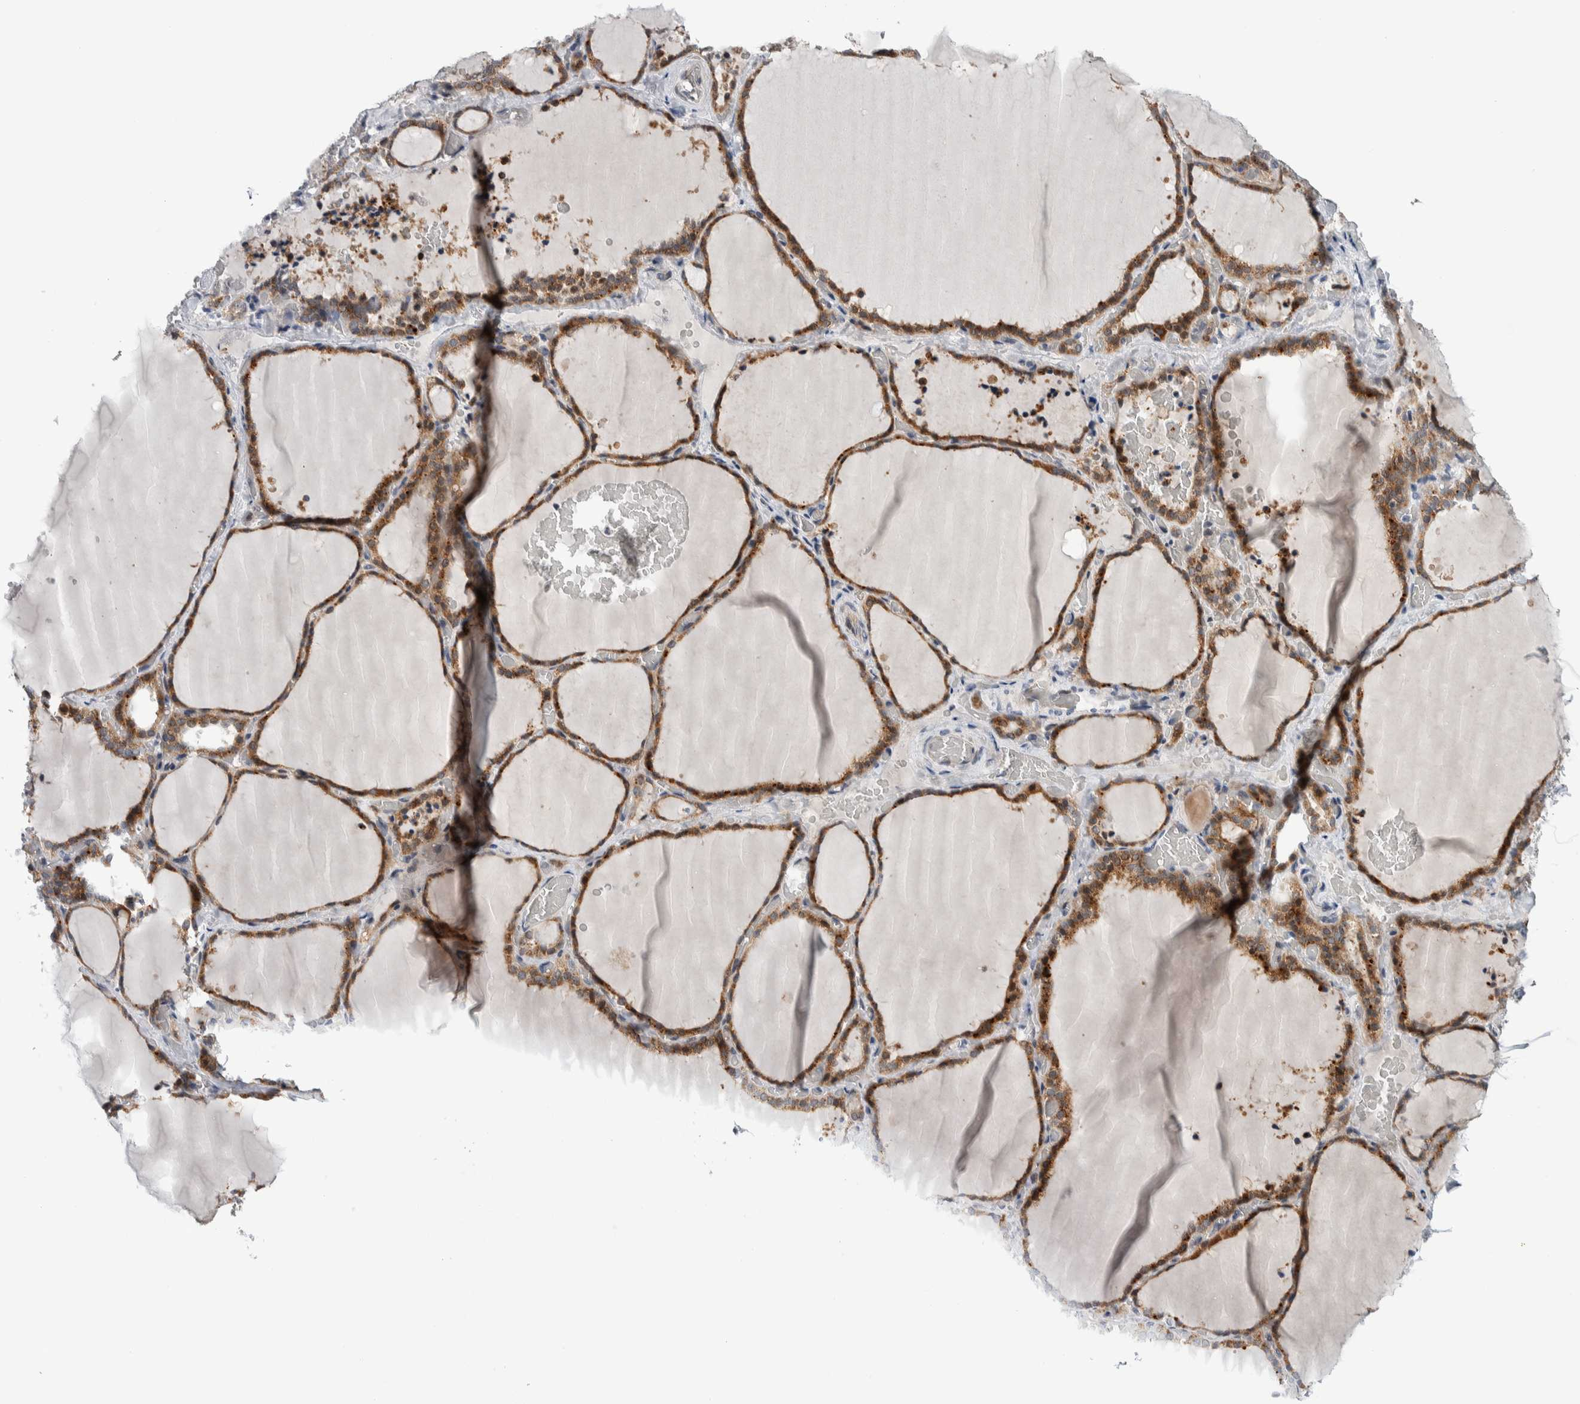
{"staining": {"intensity": "moderate", "quantity": ">75%", "location": "cytoplasmic/membranous"}, "tissue": "thyroid gland", "cell_type": "Glandular cells", "image_type": "normal", "snomed": [{"axis": "morphology", "description": "Normal tissue, NOS"}, {"axis": "topography", "description": "Thyroid gland"}], "caption": "DAB (3,3'-diaminobenzidine) immunohistochemical staining of benign human thyroid gland exhibits moderate cytoplasmic/membranous protein positivity in about >75% of glandular cells.", "gene": "PRRG4", "patient": {"sex": "female", "age": 22}}